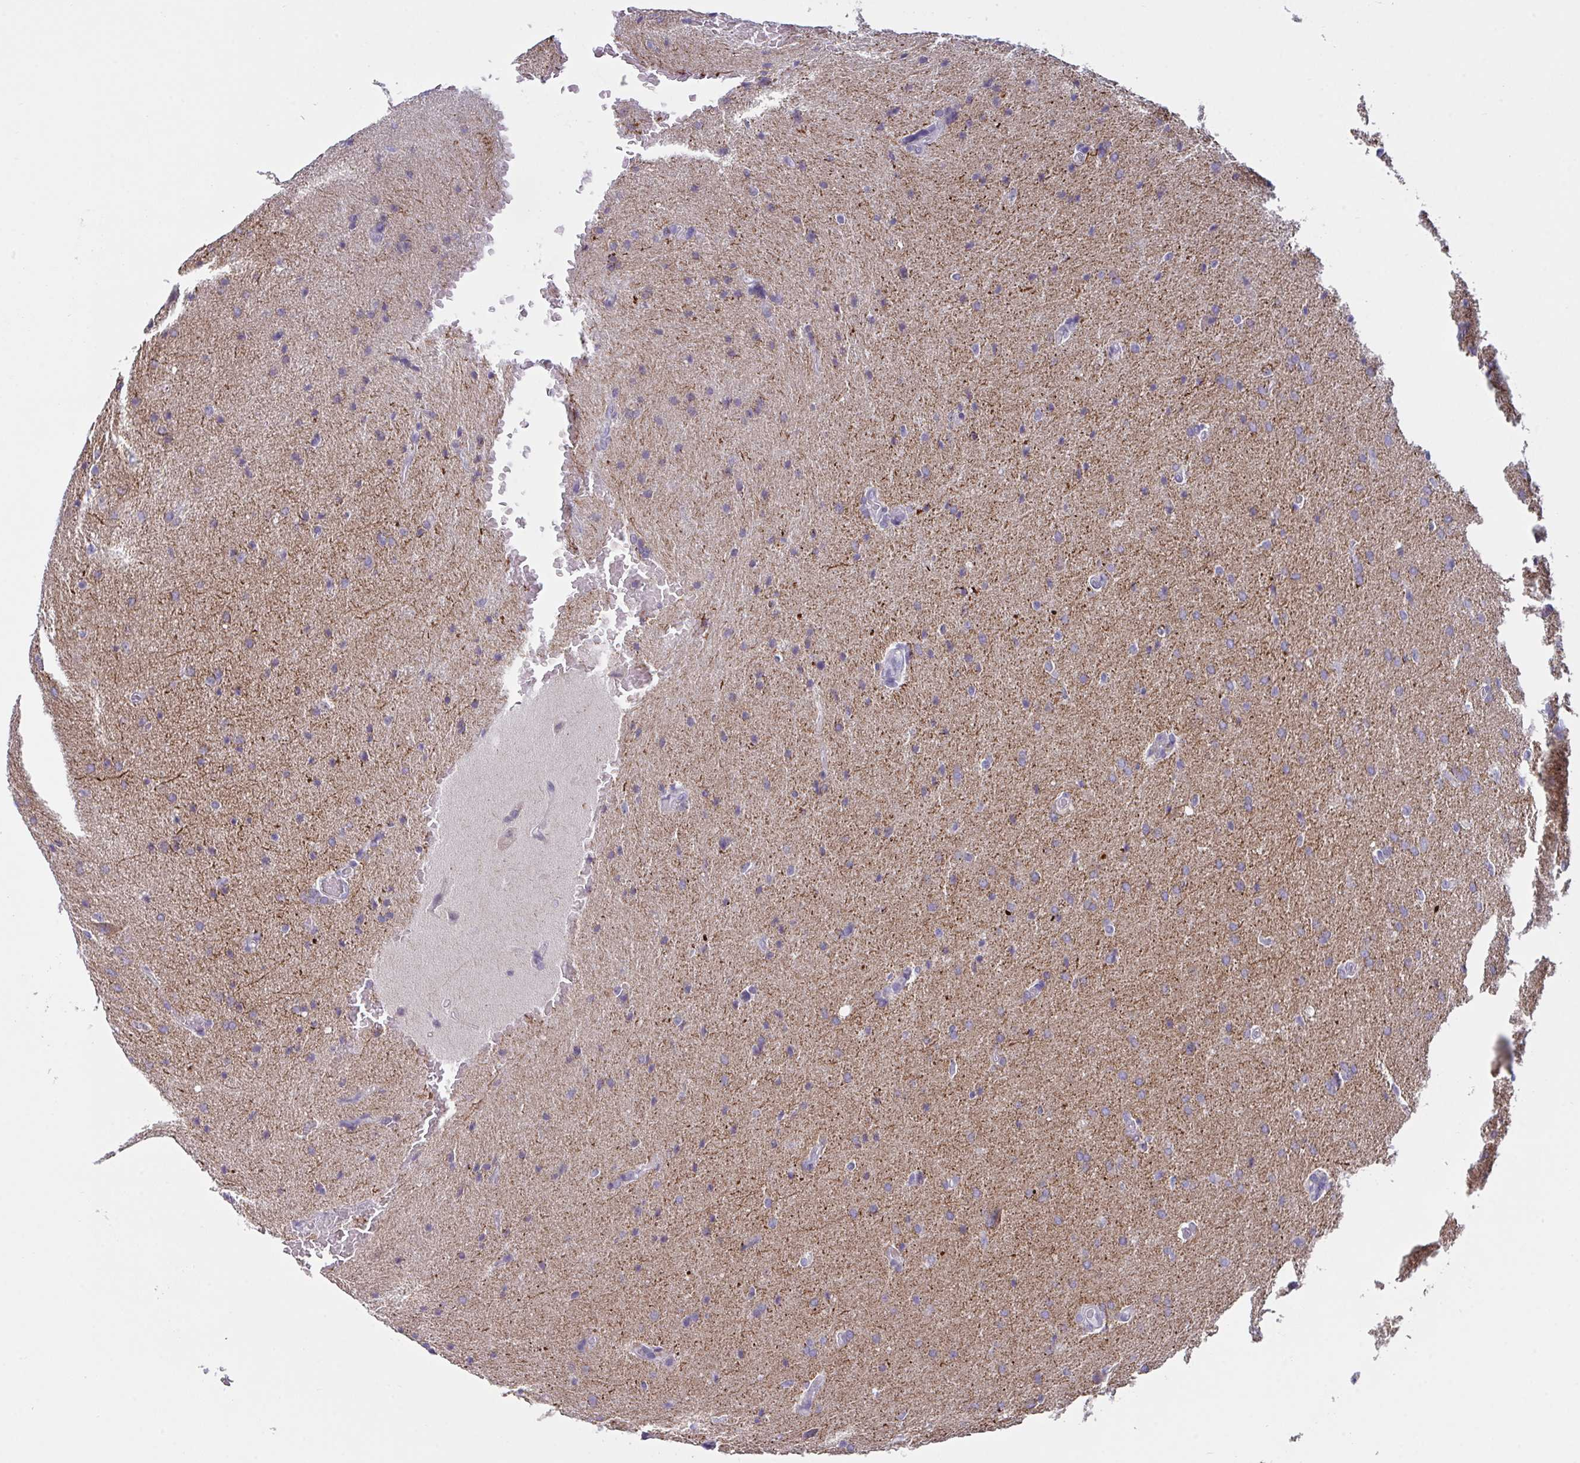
{"staining": {"intensity": "negative", "quantity": "none", "location": "none"}, "tissue": "glioma", "cell_type": "Tumor cells", "image_type": "cancer", "snomed": [{"axis": "morphology", "description": "Glioma, malignant, High grade"}, {"axis": "topography", "description": "Brain"}], "caption": "Immunohistochemistry (IHC) micrograph of human glioma stained for a protein (brown), which displays no expression in tumor cells.", "gene": "NAA30", "patient": {"sex": "male", "age": 56}}